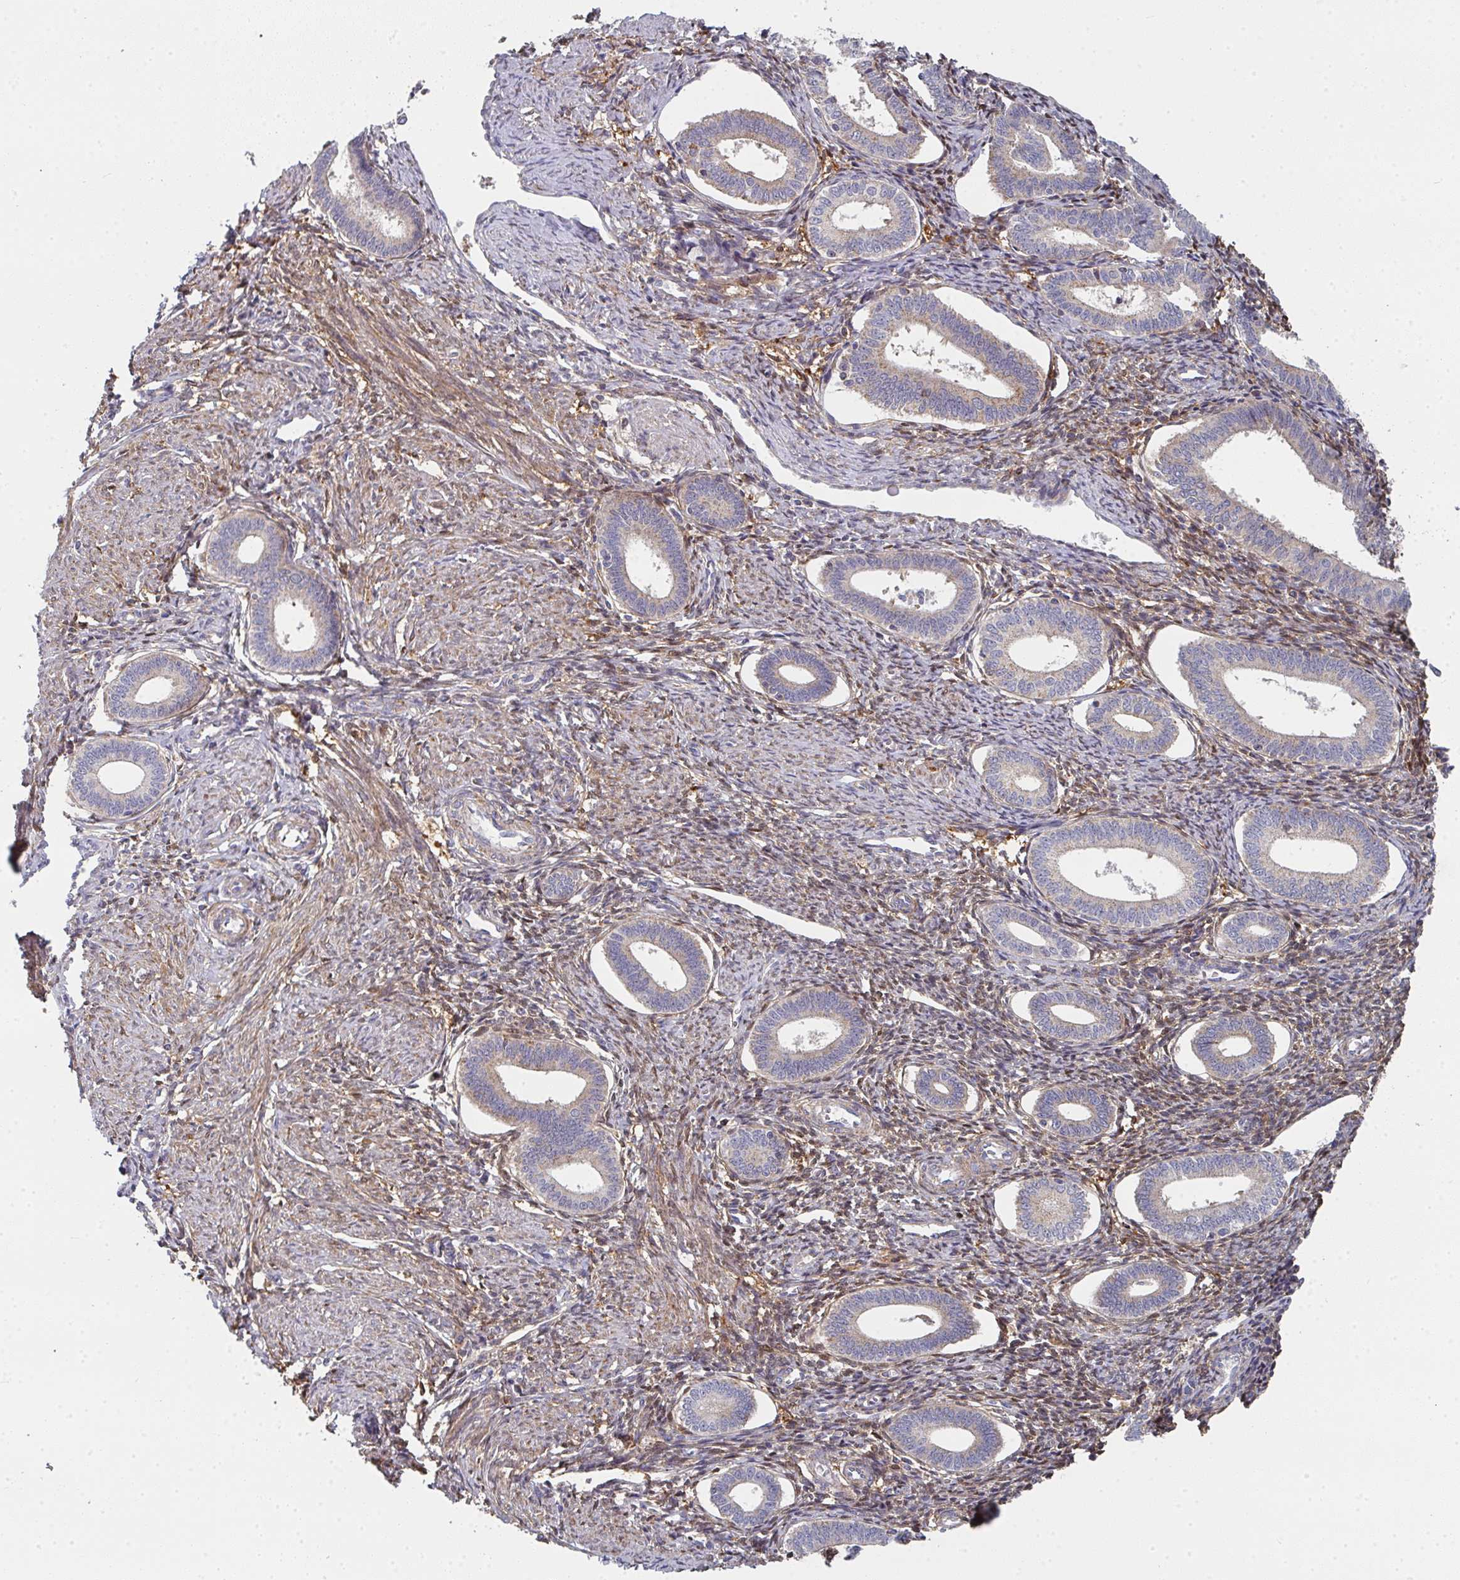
{"staining": {"intensity": "moderate", "quantity": ">75%", "location": "cytoplasmic/membranous"}, "tissue": "endometrium", "cell_type": "Cells in endometrial stroma", "image_type": "normal", "snomed": [{"axis": "morphology", "description": "Normal tissue, NOS"}, {"axis": "topography", "description": "Endometrium"}], "caption": "The histopathology image reveals immunohistochemical staining of benign endometrium. There is moderate cytoplasmic/membranous staining is seen in about >75% of cells in endometrial stroma. (Stains: DAB (3,3'-diaminobenzidine) in brown, nuclei in blue, Microscopy: brightfield microscopy at high magnification).", "gene": "RHEBL1", "patient": {"sex": "female", "age": 41}}